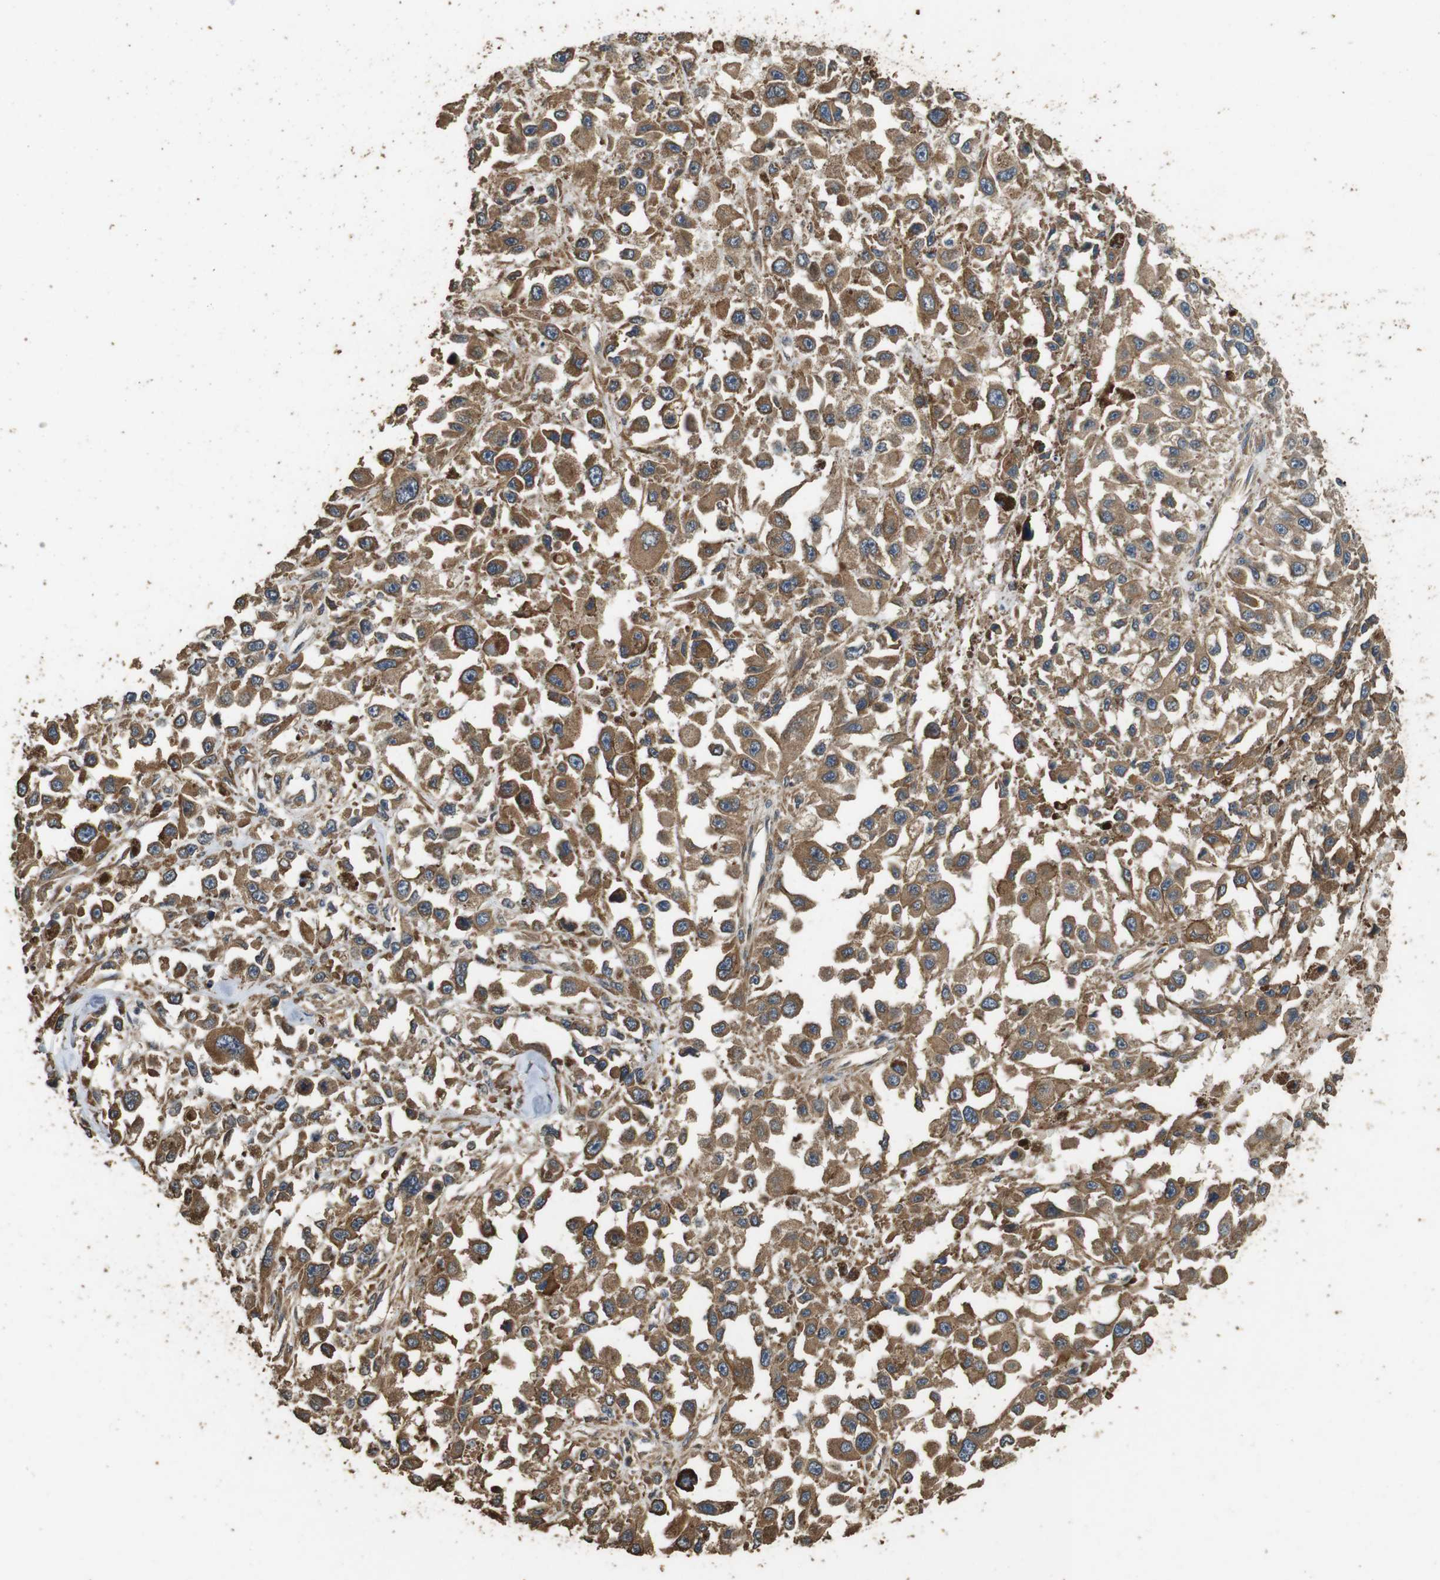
{"staining": {"intensity": "moderate", "quantity": ">75%", "location": "cytoplasmic/membranous"}, "tissue": "melanoma", "cell_type": "Tumor cells", "image_type": "cancer", "snomed": [{"axis": "morphology", "description": "Malignant melanoma, Metastatic site"}, {"axis": "topography", "description": "Lymph node"}], "caption": "Melanoma stained with immunohistochemistry (IHC) shows moderate cytoplasmic/membranous staining in approximately >75% of tumor cells.", "gene": "CNPY4", "patient": {"sex": "male", "age": 59}}